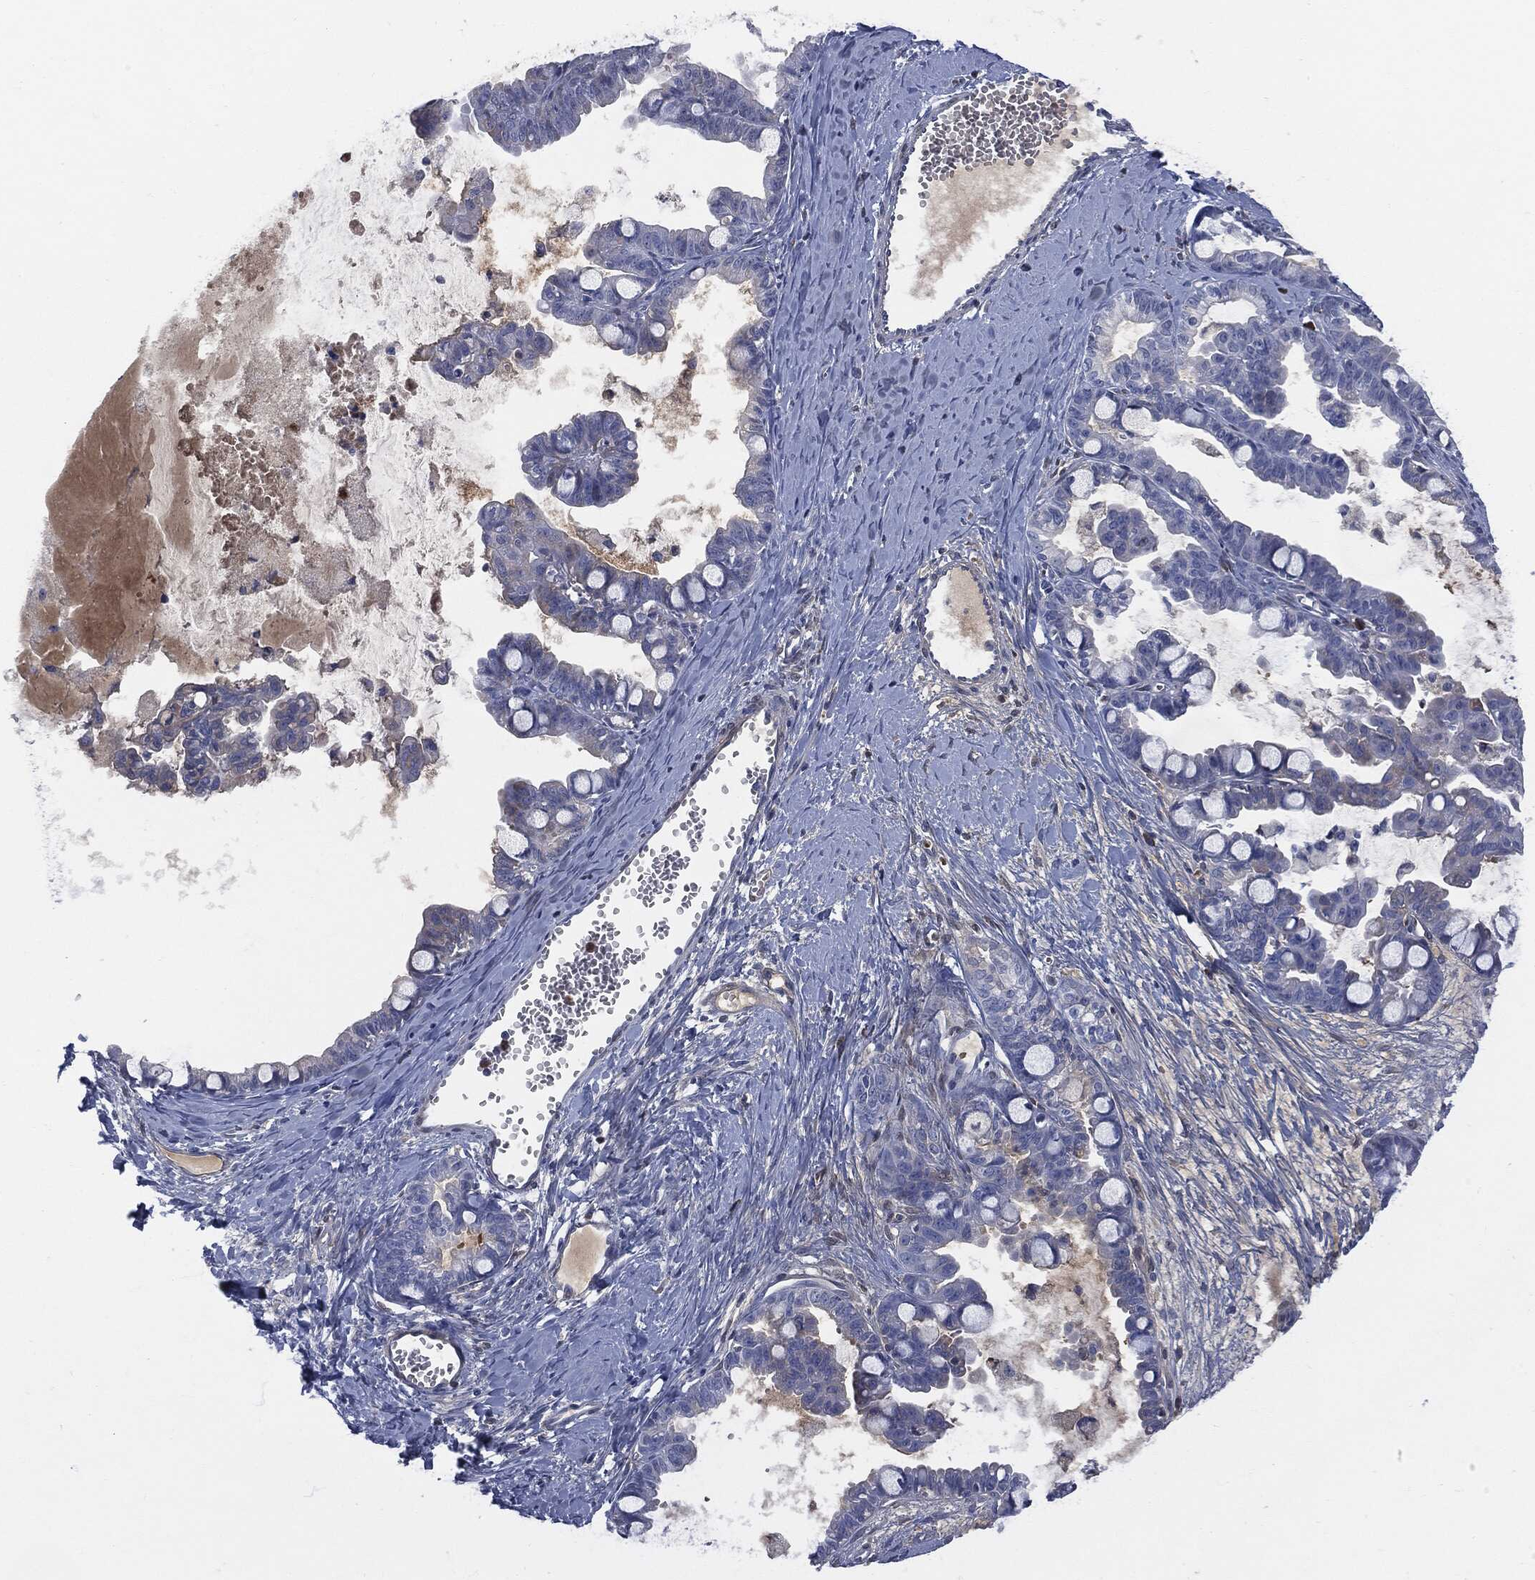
{"staining": {"intensity": "negative", "quantity": "none", "location": "none"}, "tissue": "ovarian cancer", "cell_type": "Tumor cells", "image_type": "cancer", "snomed": [{"axis": "morphology", "description": "Cystadenocarcinoma, mucinous, NOS"}, {"axis": "topography", "description": "Ovary"}], "caption": "Protein analysis of mucinous cystadenocarcinoma (ovarian) shows no significant positivity in tumor cells. Nuclei are stained in blue.", "gene": "BTK", "patient": {"sex": "female", "age": 63}}